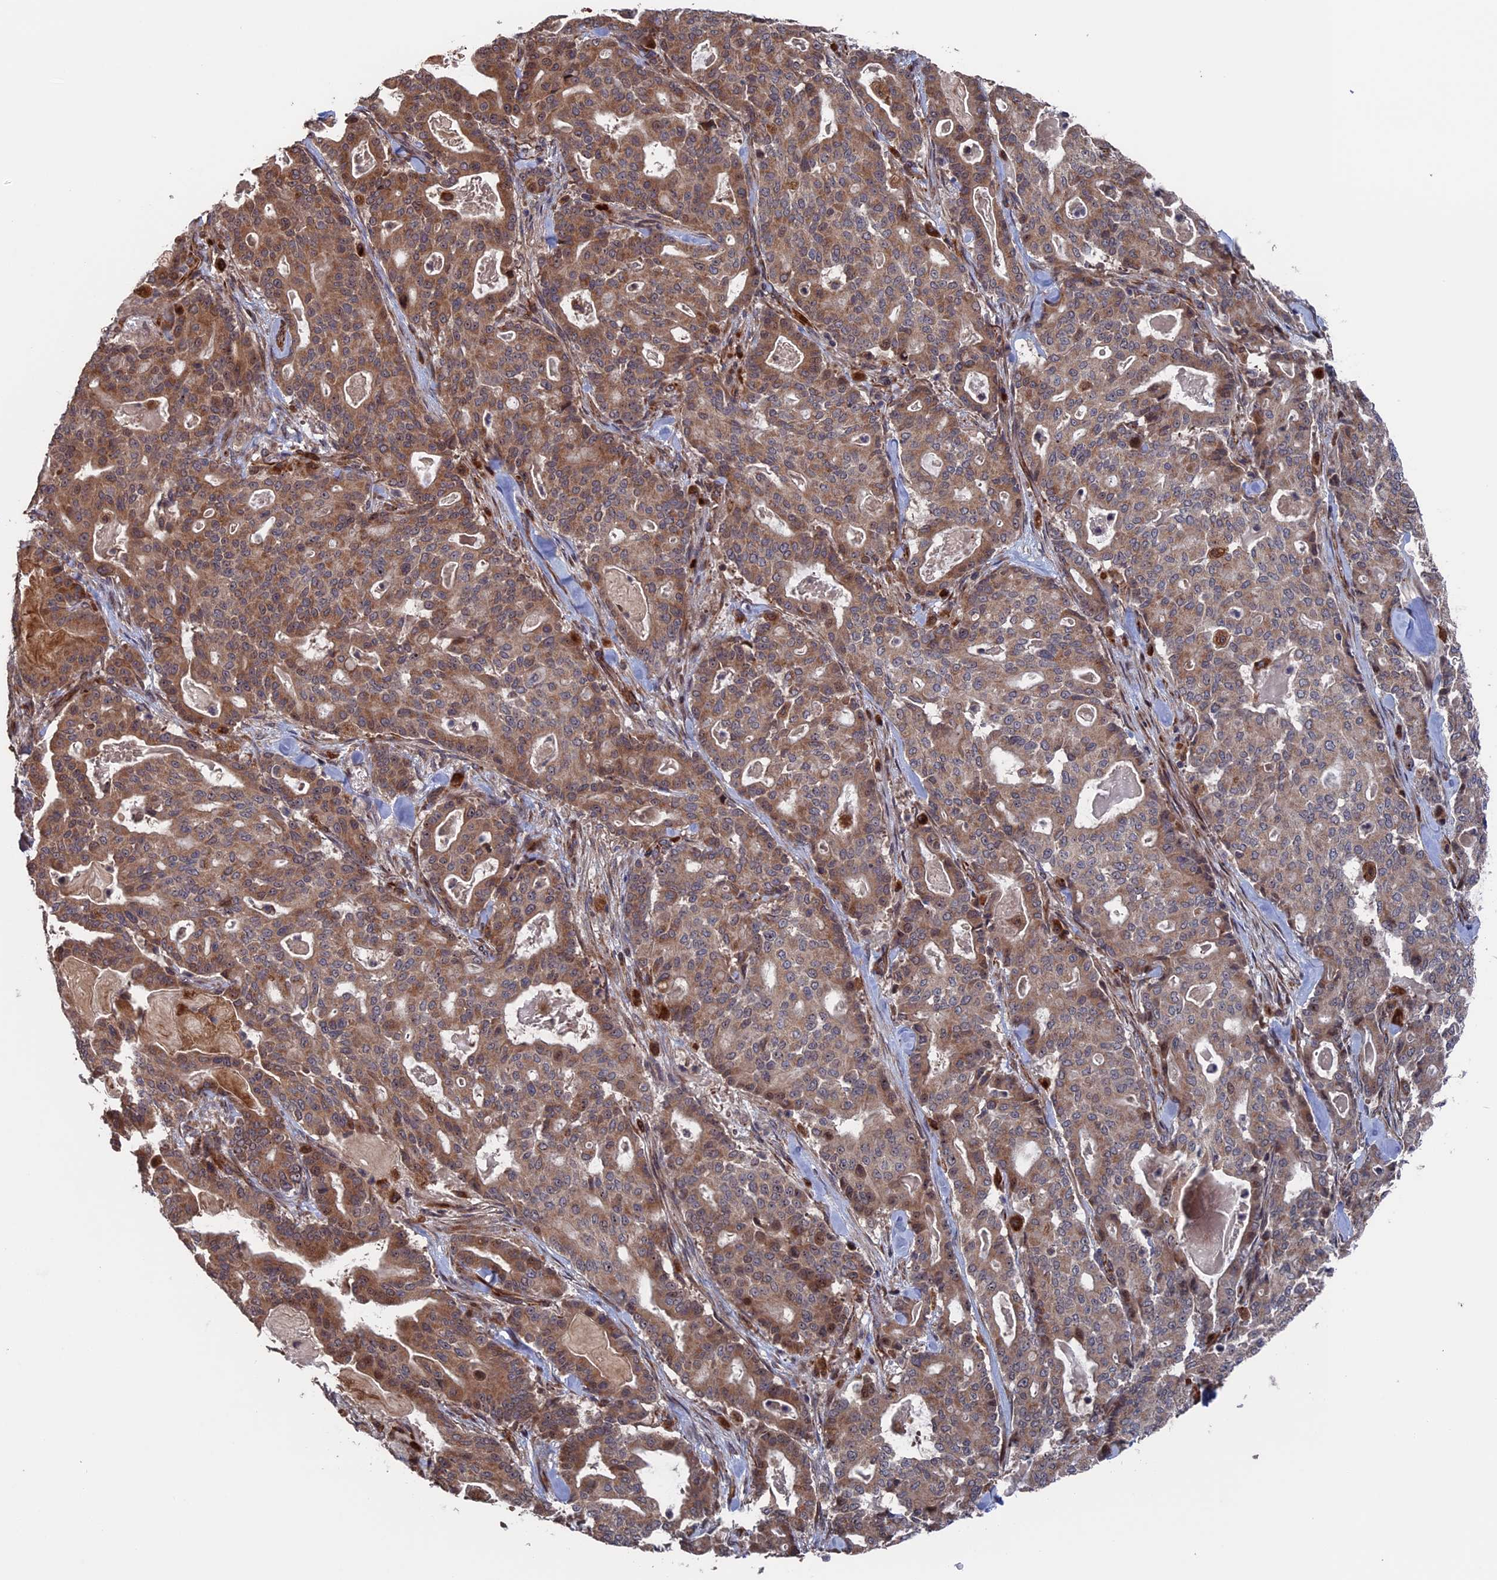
{"staining": {"intensity": "moderate", "quantity": ">75%", "location": "cytoplasmic/membranous"}, "tissue": "pancreatic cancer", "cell_type": "Tumor cells", "image_type": "cancer", "snomed": [{"axis": "morphology", "description": "Adenocarcinoma, NOS"}, {"axis": "topography", "description": "Pancreas"}], "caption": "Immunohistochemistry (IHC) histopathology image of neoplastic tissue: pancreatic cancer (adenocarcinoma) stained using immunohistochemistry (IHC) demonstrates medium levels of moderate protein expression localized specifically in the cytoplasmic/membranous of tumor cells, appearing as a cytoplasmic/membranous brown color.", "gene": "PLA2G15", "patient": {"sex": "male", "age": 63}}